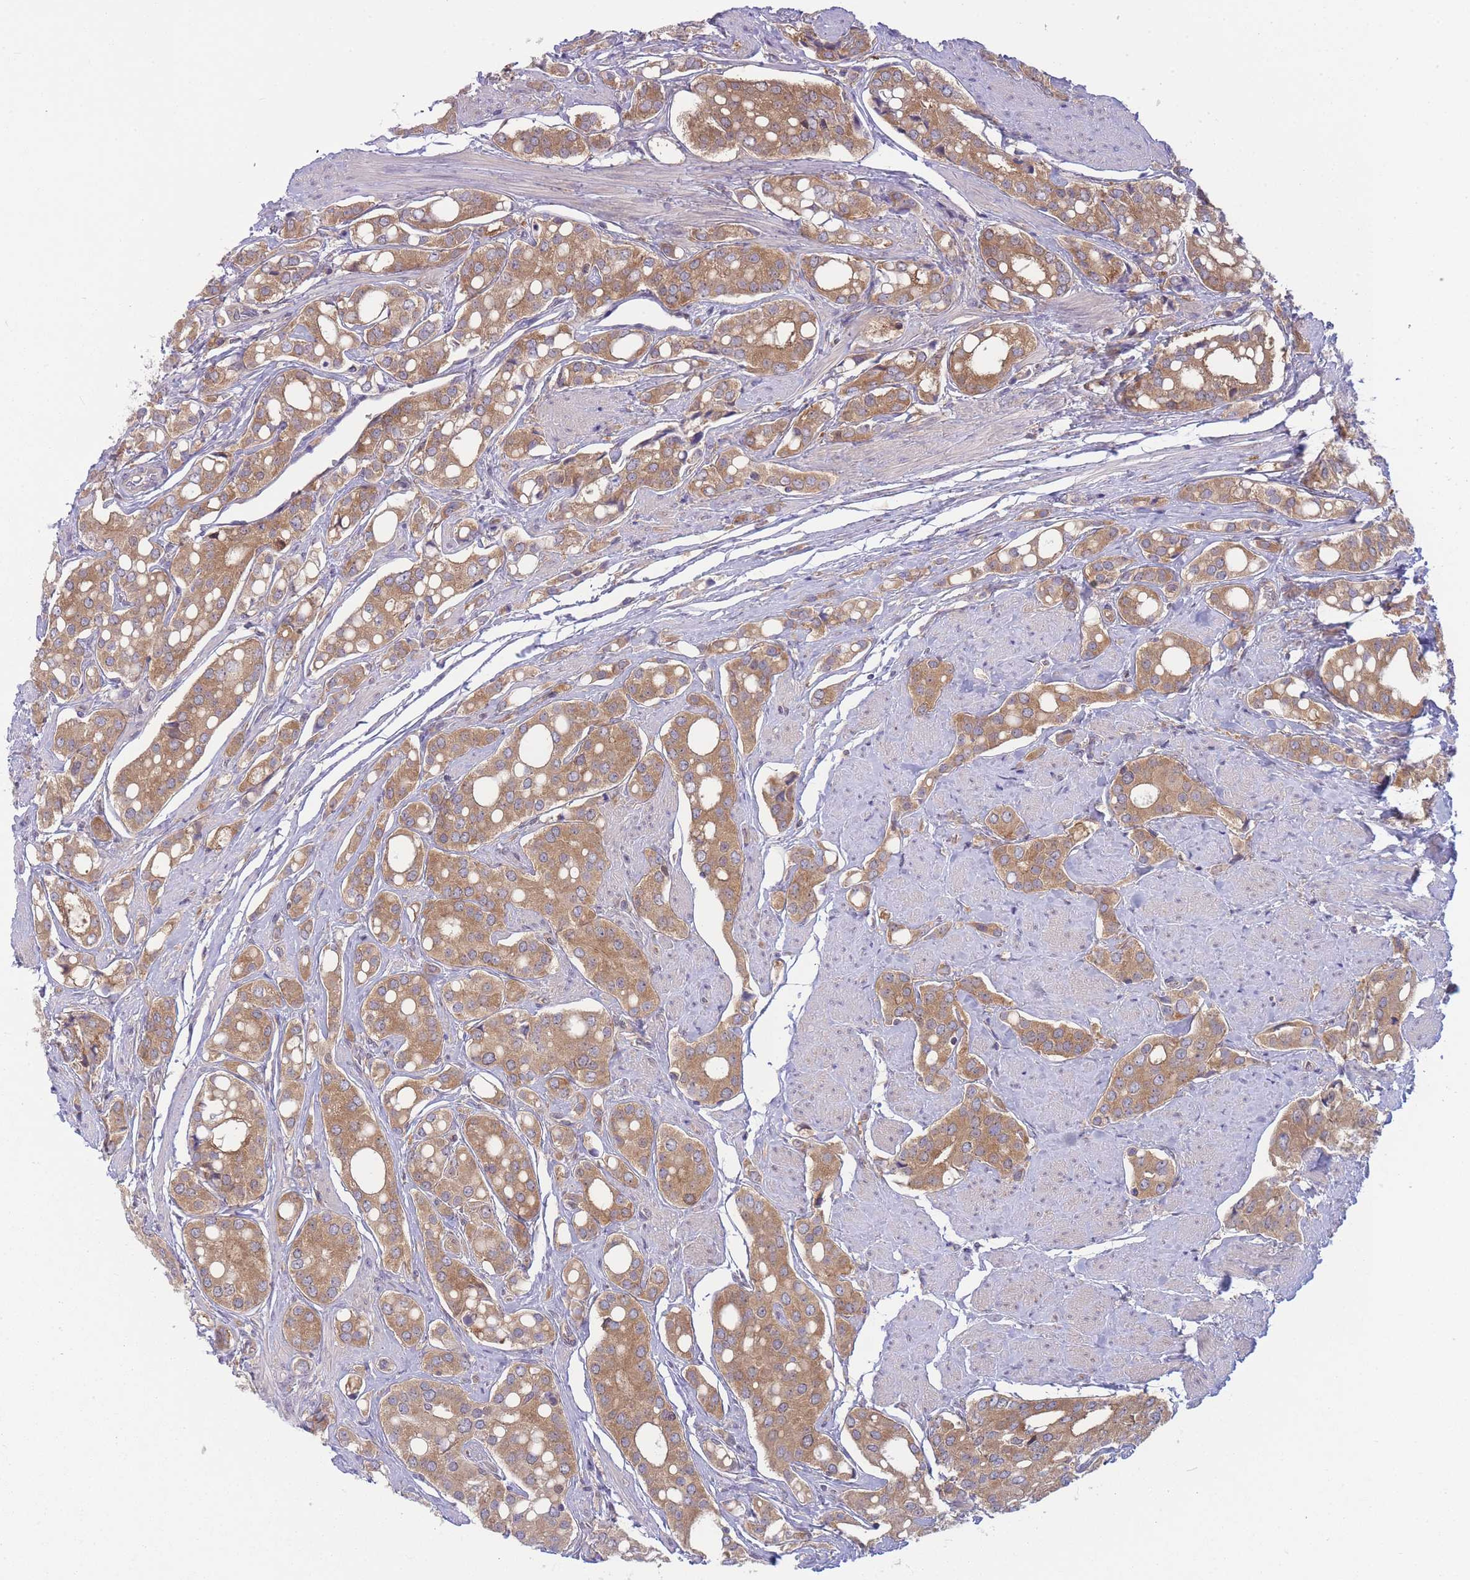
{"staining": {"intensity": "moderate", "quantity": ">75%", "location": "cytoplasmic/membranous"}, "tissue": "prostate cancer", "cell_type": "Tumor cells", "image_type": "cancer", "snomed": [{"axis": "morphology", "description": "Adenocarcinoma, High grade"}, {"axis": "topography", "description": "Prostate"}], "caption": "Prostate cancer tissue shows moderate cytoplasmic/membranous expression in about >75% of tumor cells", "gene": "PFDN6", "patient": {"sex": "male", "age": 71}}